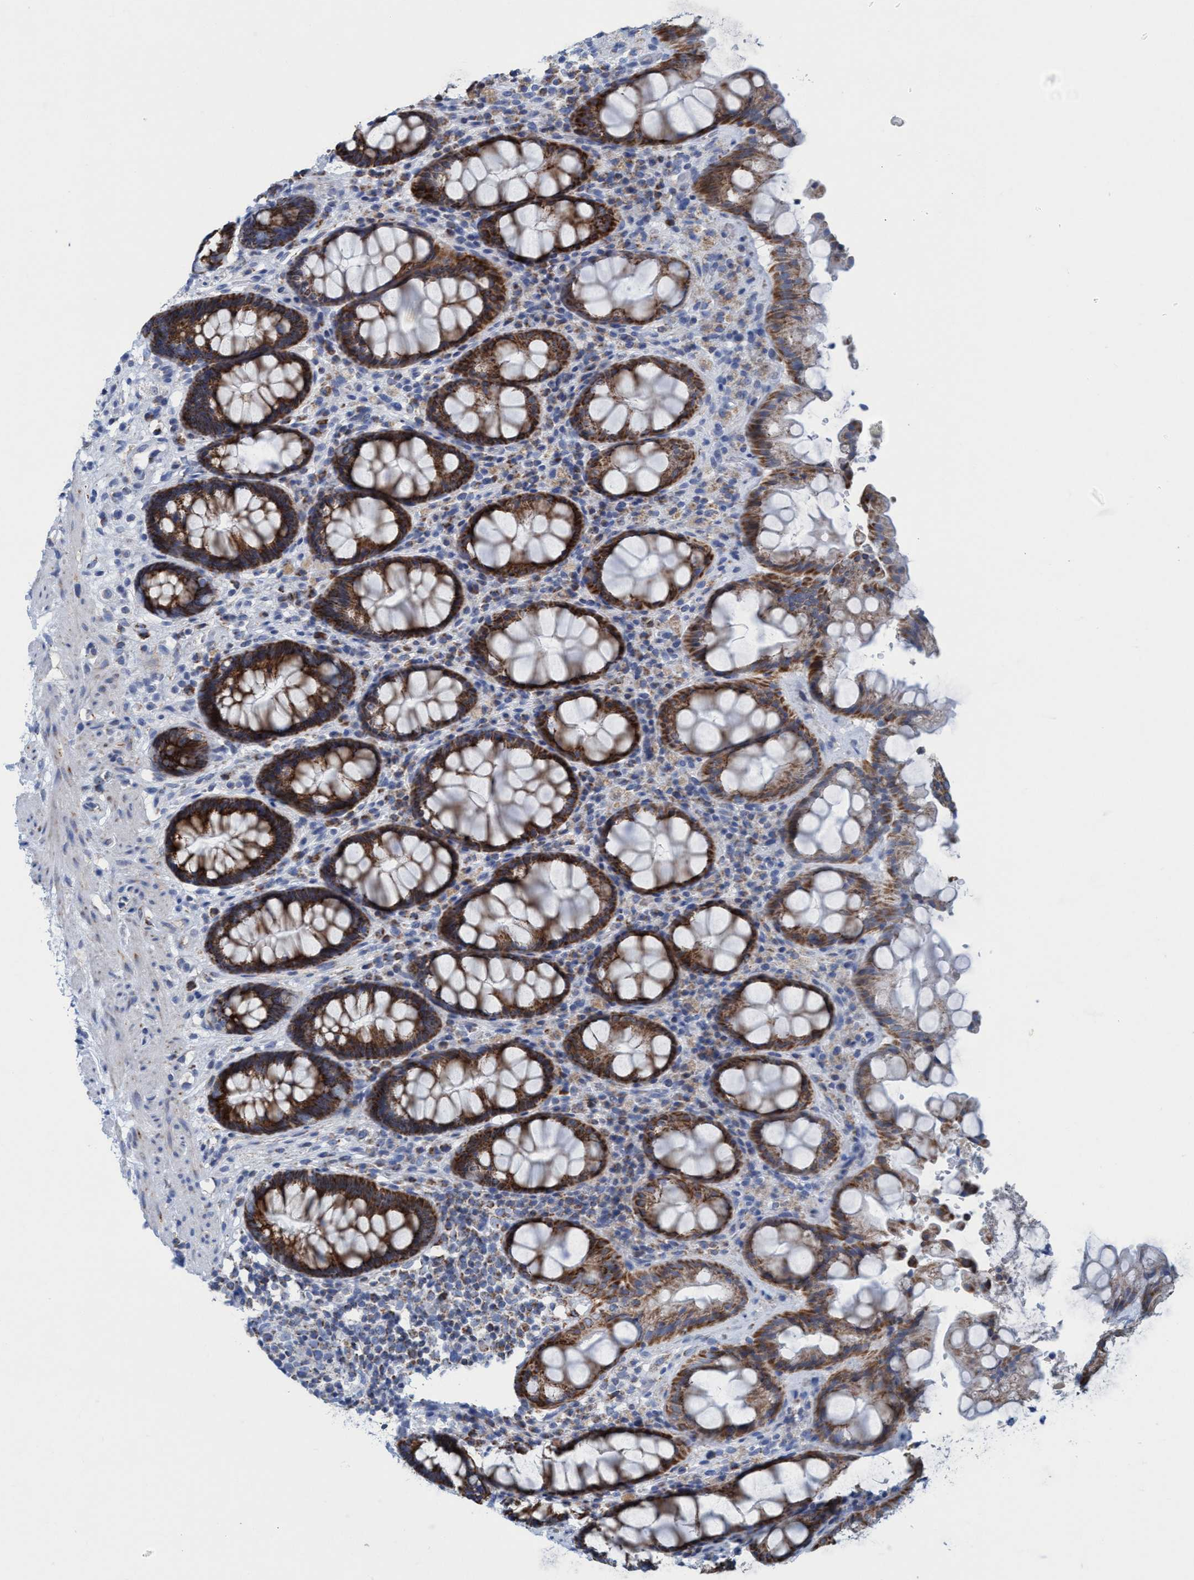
{"staining": {"intensity": "strong", "quantity": "25%-75%", "location": "cytoplasmic/membranous"}, "tissue": "rectum", "cell_type": "Glandular cells", "image_type": "normal", "snomed": [{"axis": "morphology", "description": "Normal tissue, NOS"}, {"axis": "topography", "description": "Rectum"}], "caption": "This micrograph displays IHC staining of benign rectum, with high strong cytoplasmic/membranous staining in about 25%-75% of glandular cells.", "gene": "GGA3", "patient": {"sex": "male", "age": 64}}